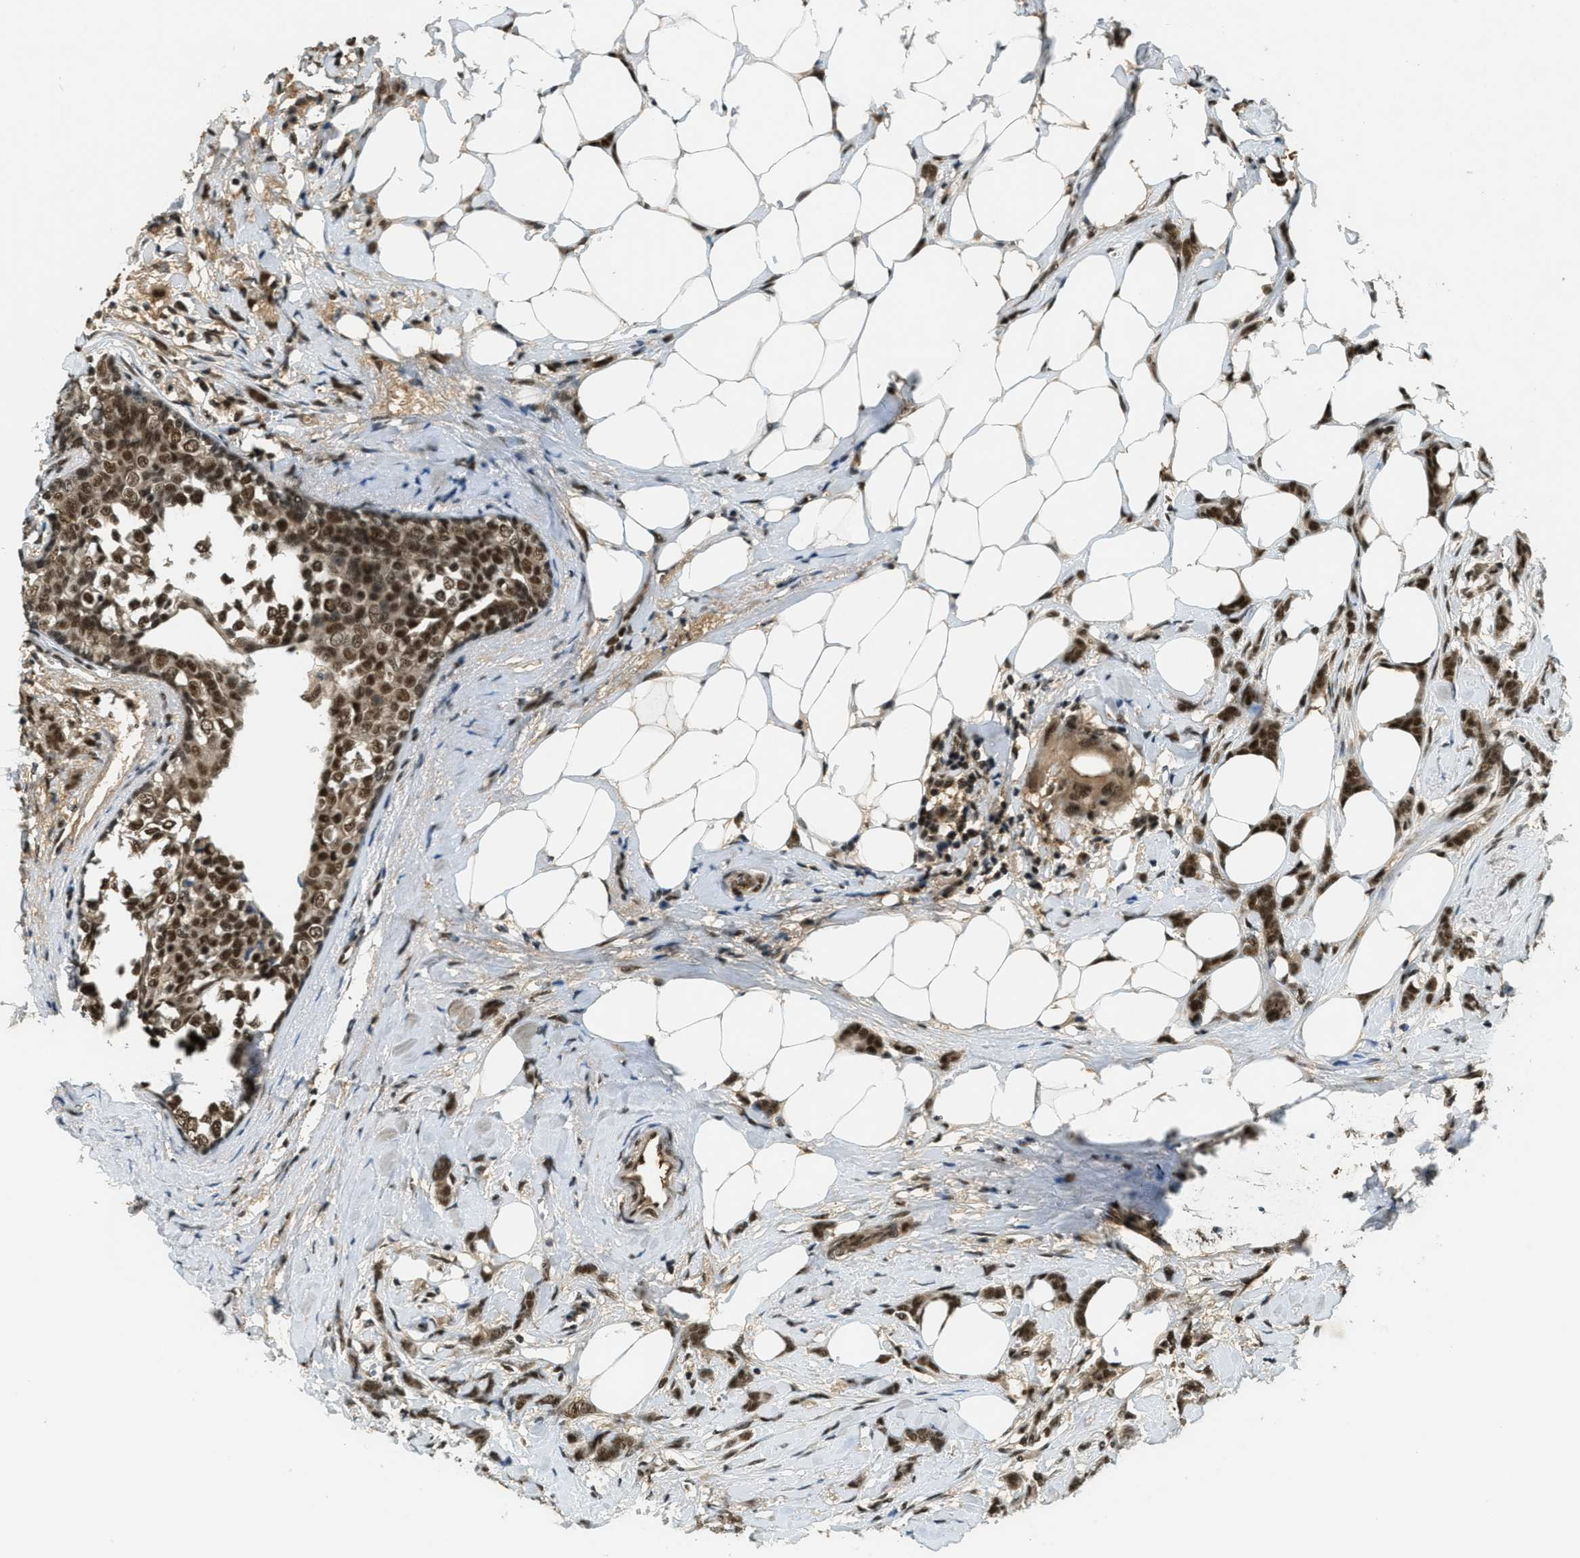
{"staining": {"intensity": "strong", "quantity": ">75%", "location": "nuclear"}, "tissue": "breast cancer", "cell_type": "Tumor cells", "image_type": "cancer", "snomed": [{"axis": "morphology", "description": "Lobular carcinoma, in situ"}, {"axis": "morphology", "description": "Lobular carcinoma"}, {"axis": "topography", "description": "Breast"}], "caption": "Protein analysis of lobular carcinoma (breast) tissue displays strong nuclear staining in approximately >75% of tumor cells. (DAB IHC, brown staining for protein, blue staining for nuclei).", "gene": "ZNF148", "patient": {"sex": "female", "age": 41}}